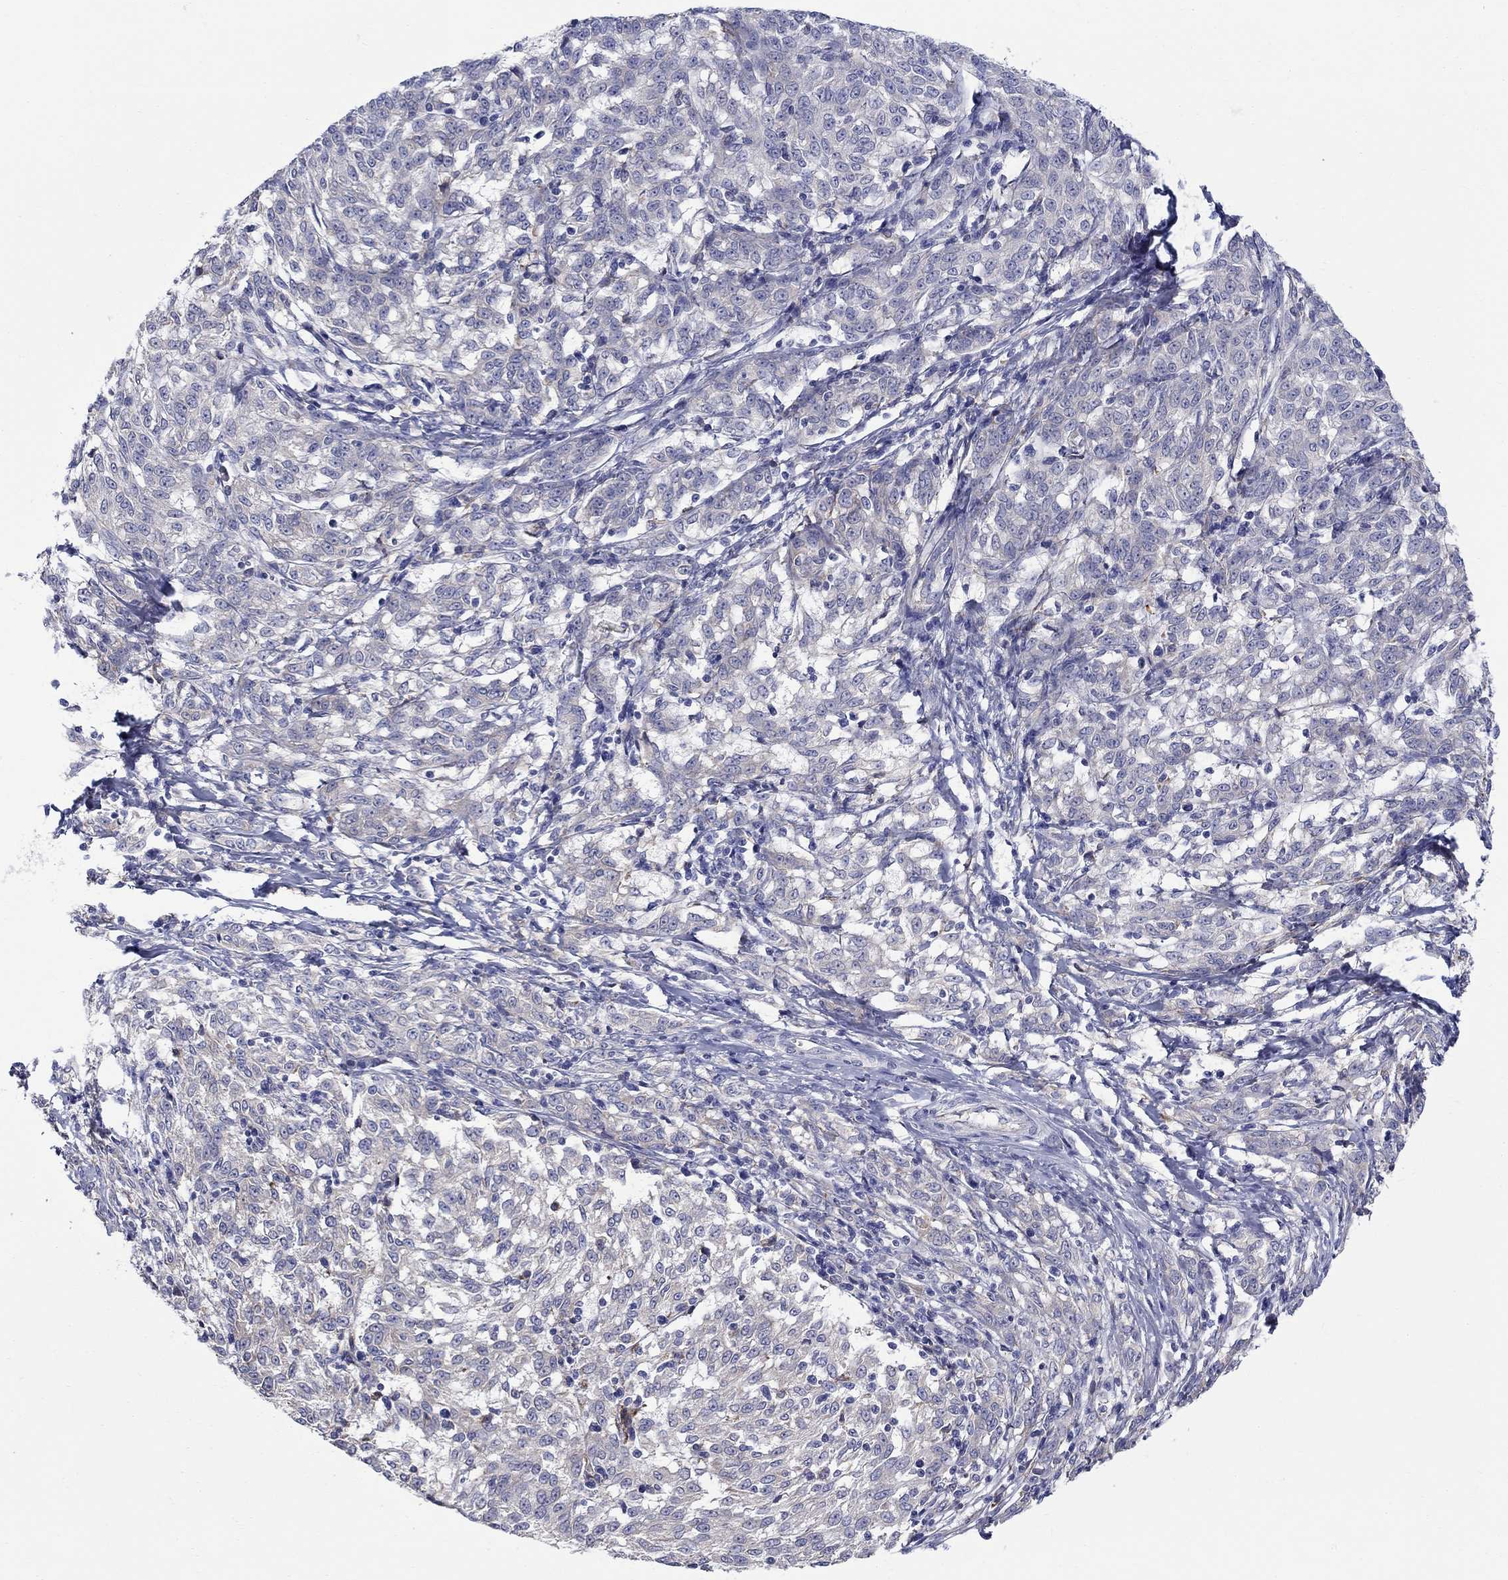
{"staining": {"intensity": "negative", "quantity": "none", "location": "none"}, "tissue": "melanoma", "cell_type": "Tumor cells", "image_type": "cancer", "snomed": [{"axis": "morphology", "description": "Malignant melanoma, NOS"}, {"axis": "topography", "description": "Skin"}], "caption": "This micrograph is of melanoma stained with immunohistochemistry to label a protein in brown with the nuclei are counter-stained blue. There is no positivity in tumor cells.", "gene": "QRFPR", "patient": {"sex": "female", "age": 72}}